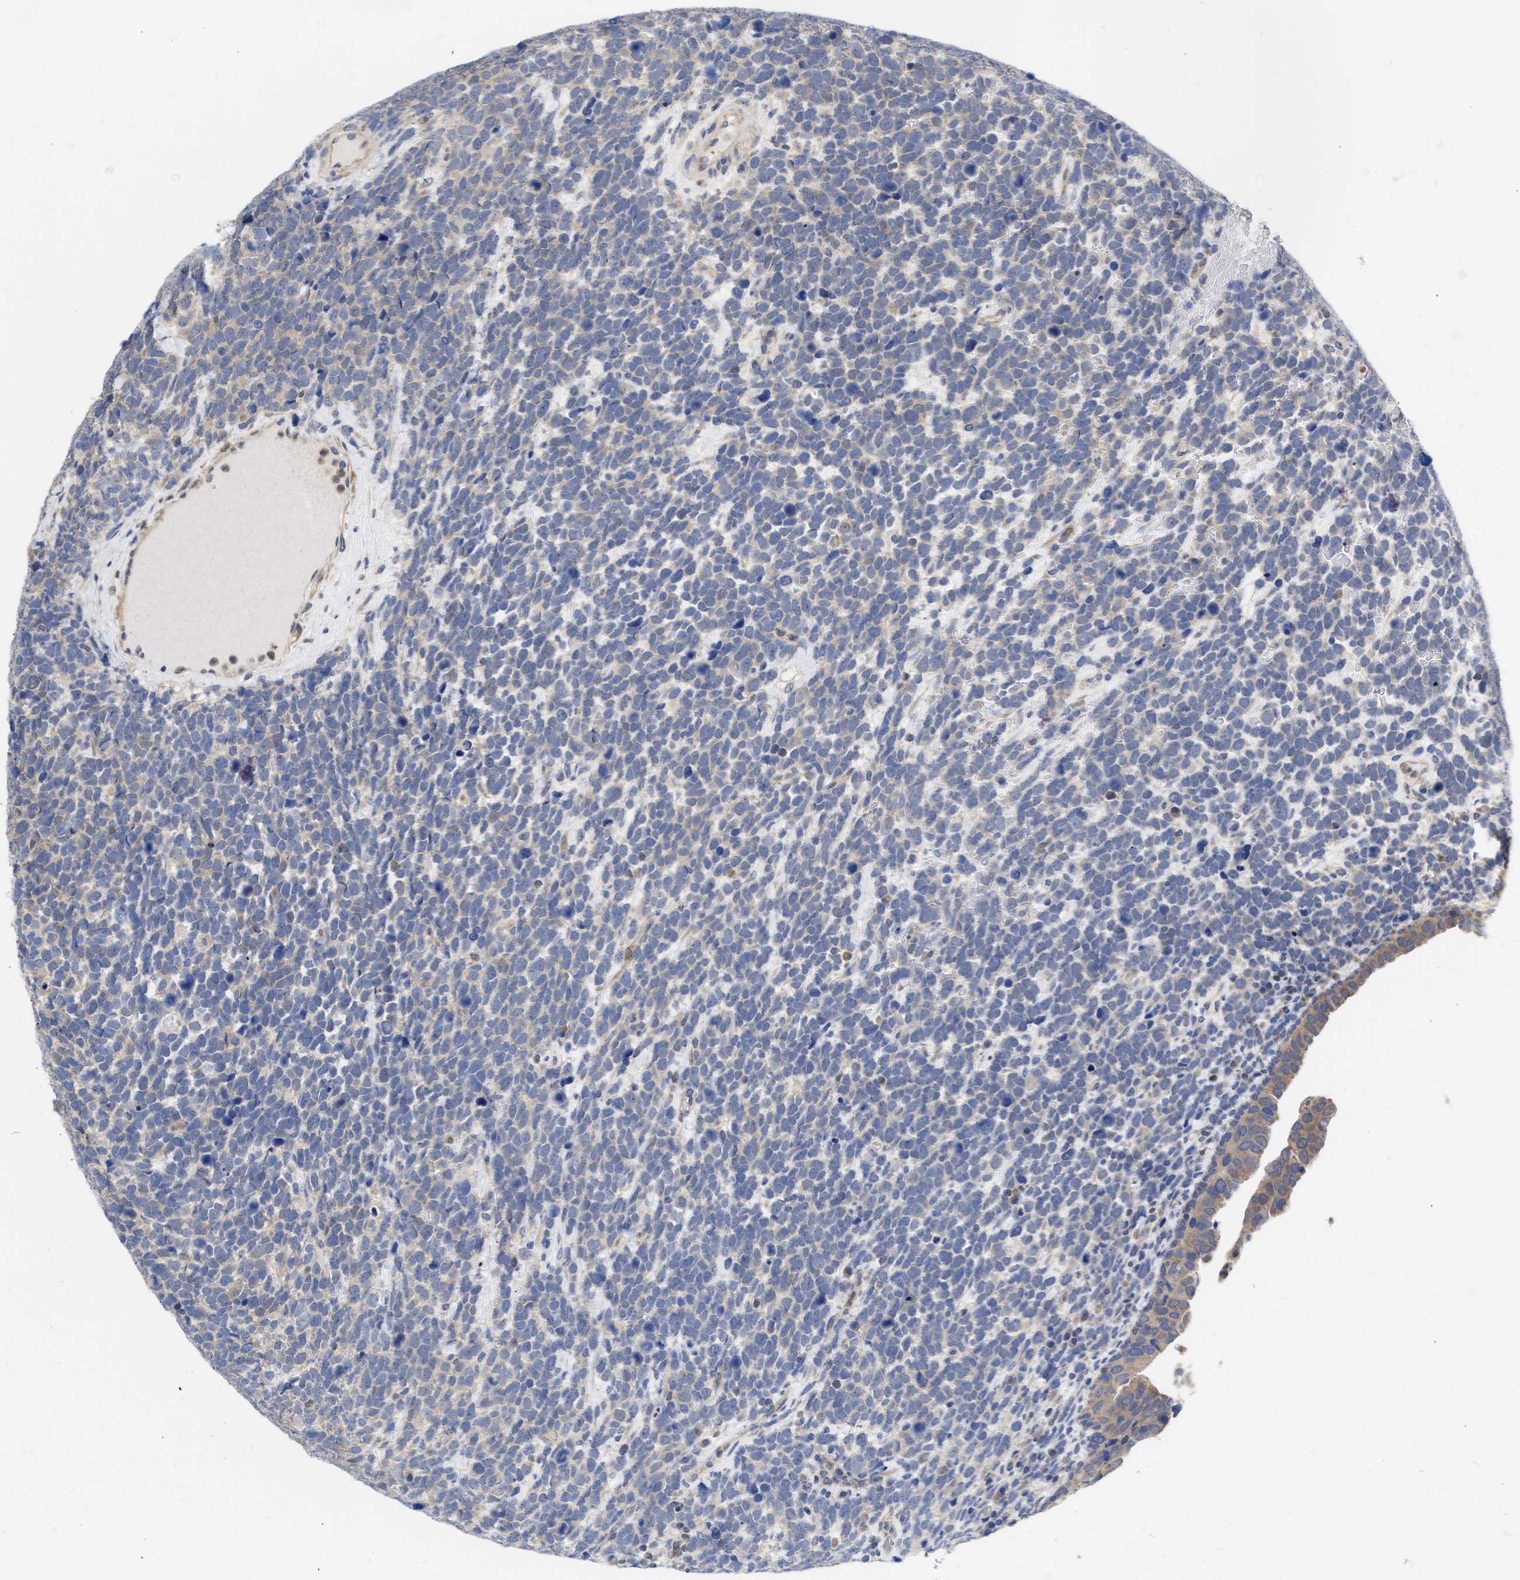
{"staining": {"intensity": "negative", "quantity": "none", "location": "none"}, "tissue": "urothelial cancer", "cell_type": "Tumor cells", "image_type": "cancer", "snomed": [{"axis": "morphology", "description": "Urothelial carcinoma, High grade"}, {"axis": "topography", "description": "Urinary bladder"}], "caption": "This micrograph is of urothelial carcinoma (high-grade) stained with IHC to label a protein in brown with the nuclei are counter-stained blue. There is no positivity in tumor cells.", "gene": "MAP2K3", "patient": {"sex": "female", "age": 82}}